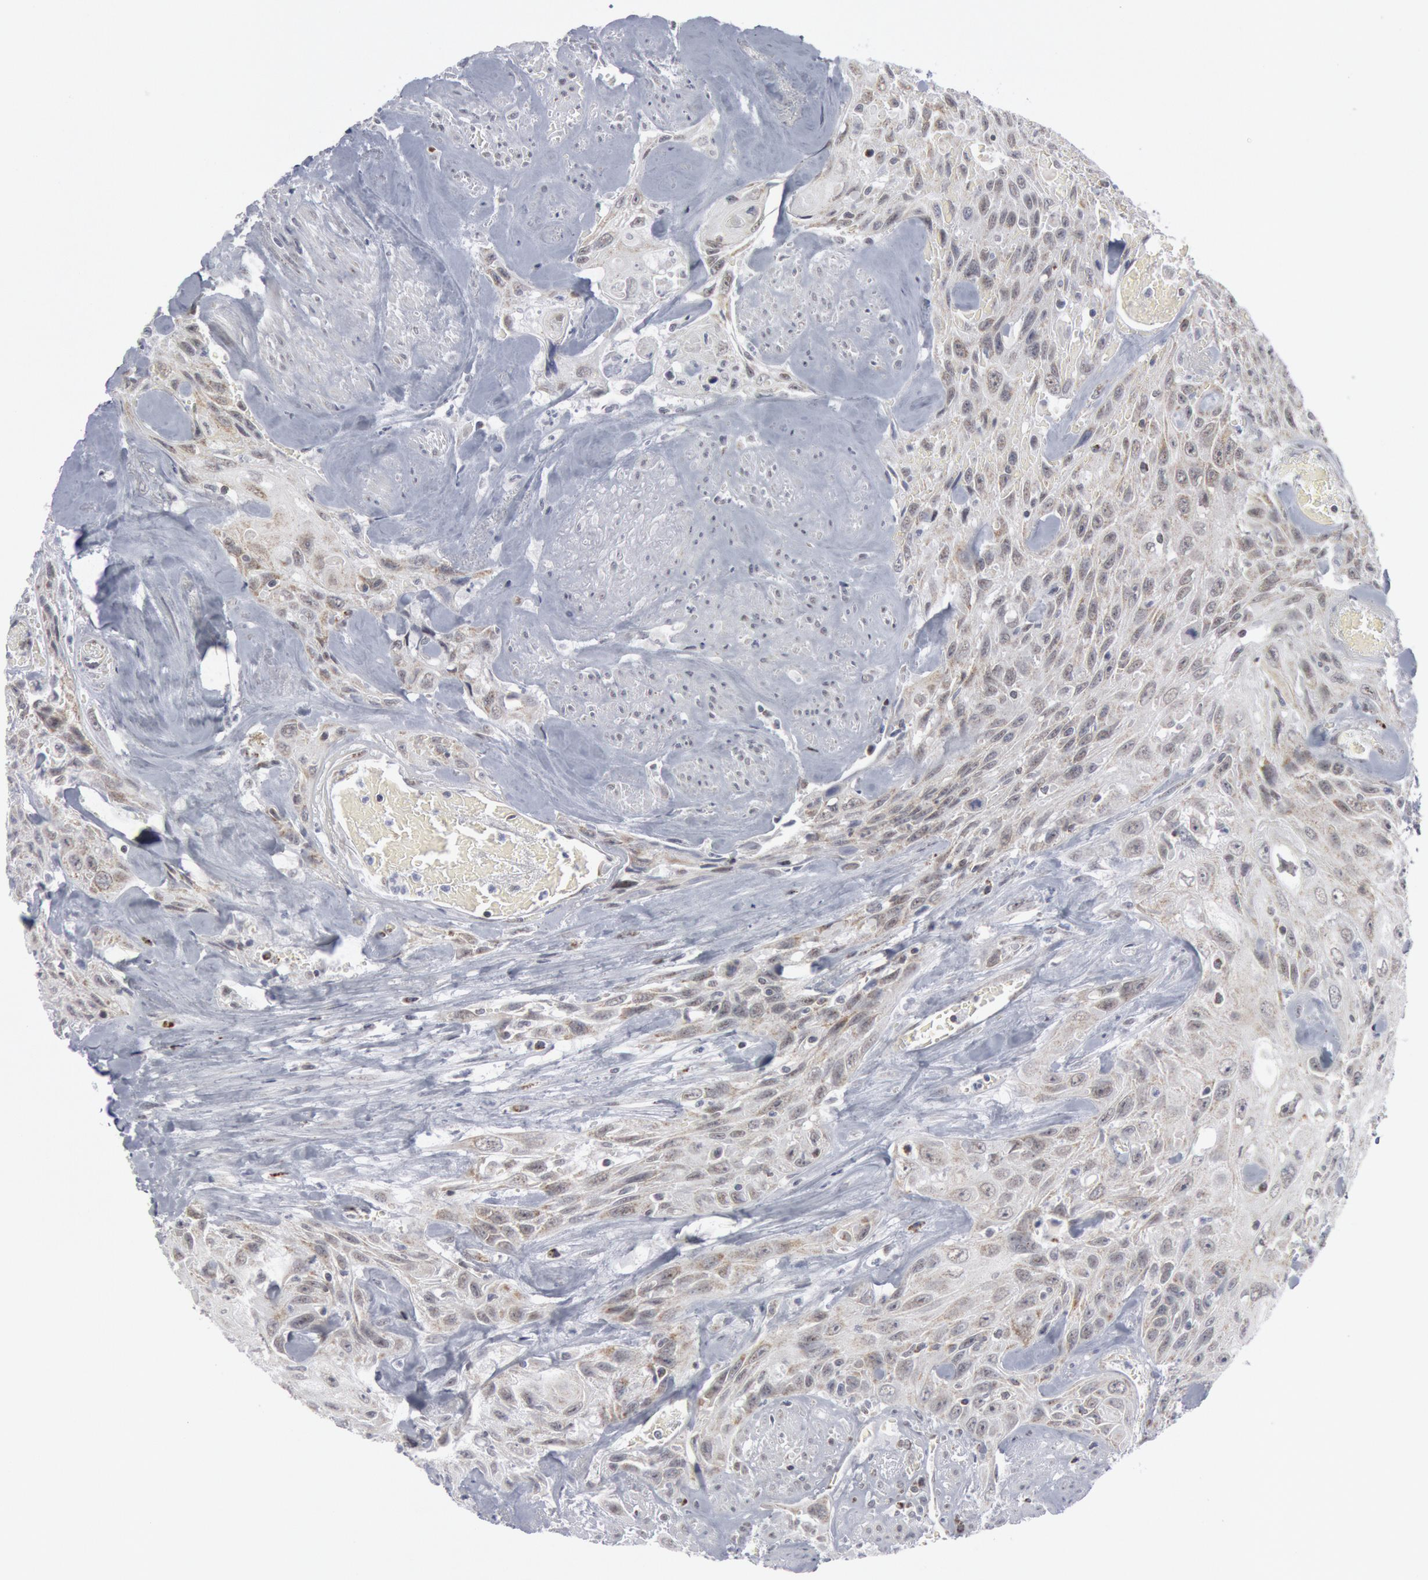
{"staining": {"intensity": "weak", "quantity": "<25%", "location": "cytoplasmic/membranous,nuclear"}, "tissue": "urothelial cancer", "cell_type": "Tumor cells", "image_type": "cancer", "snomed": [{"axis": "morphology", "description": "Urothelial carcinoma, High grade"}, {"axis": "topography", "description": "Urinary bladder"}], "caption": "This image is of urothelial carcinoma (high-grade) stained with immunohistochemistry to label a protein in brown with the nuclei are counter-stained blue. There is no expression in tumor cells.", "gene": "CASP9", "patient": {"sex": "female", "age": 84}}